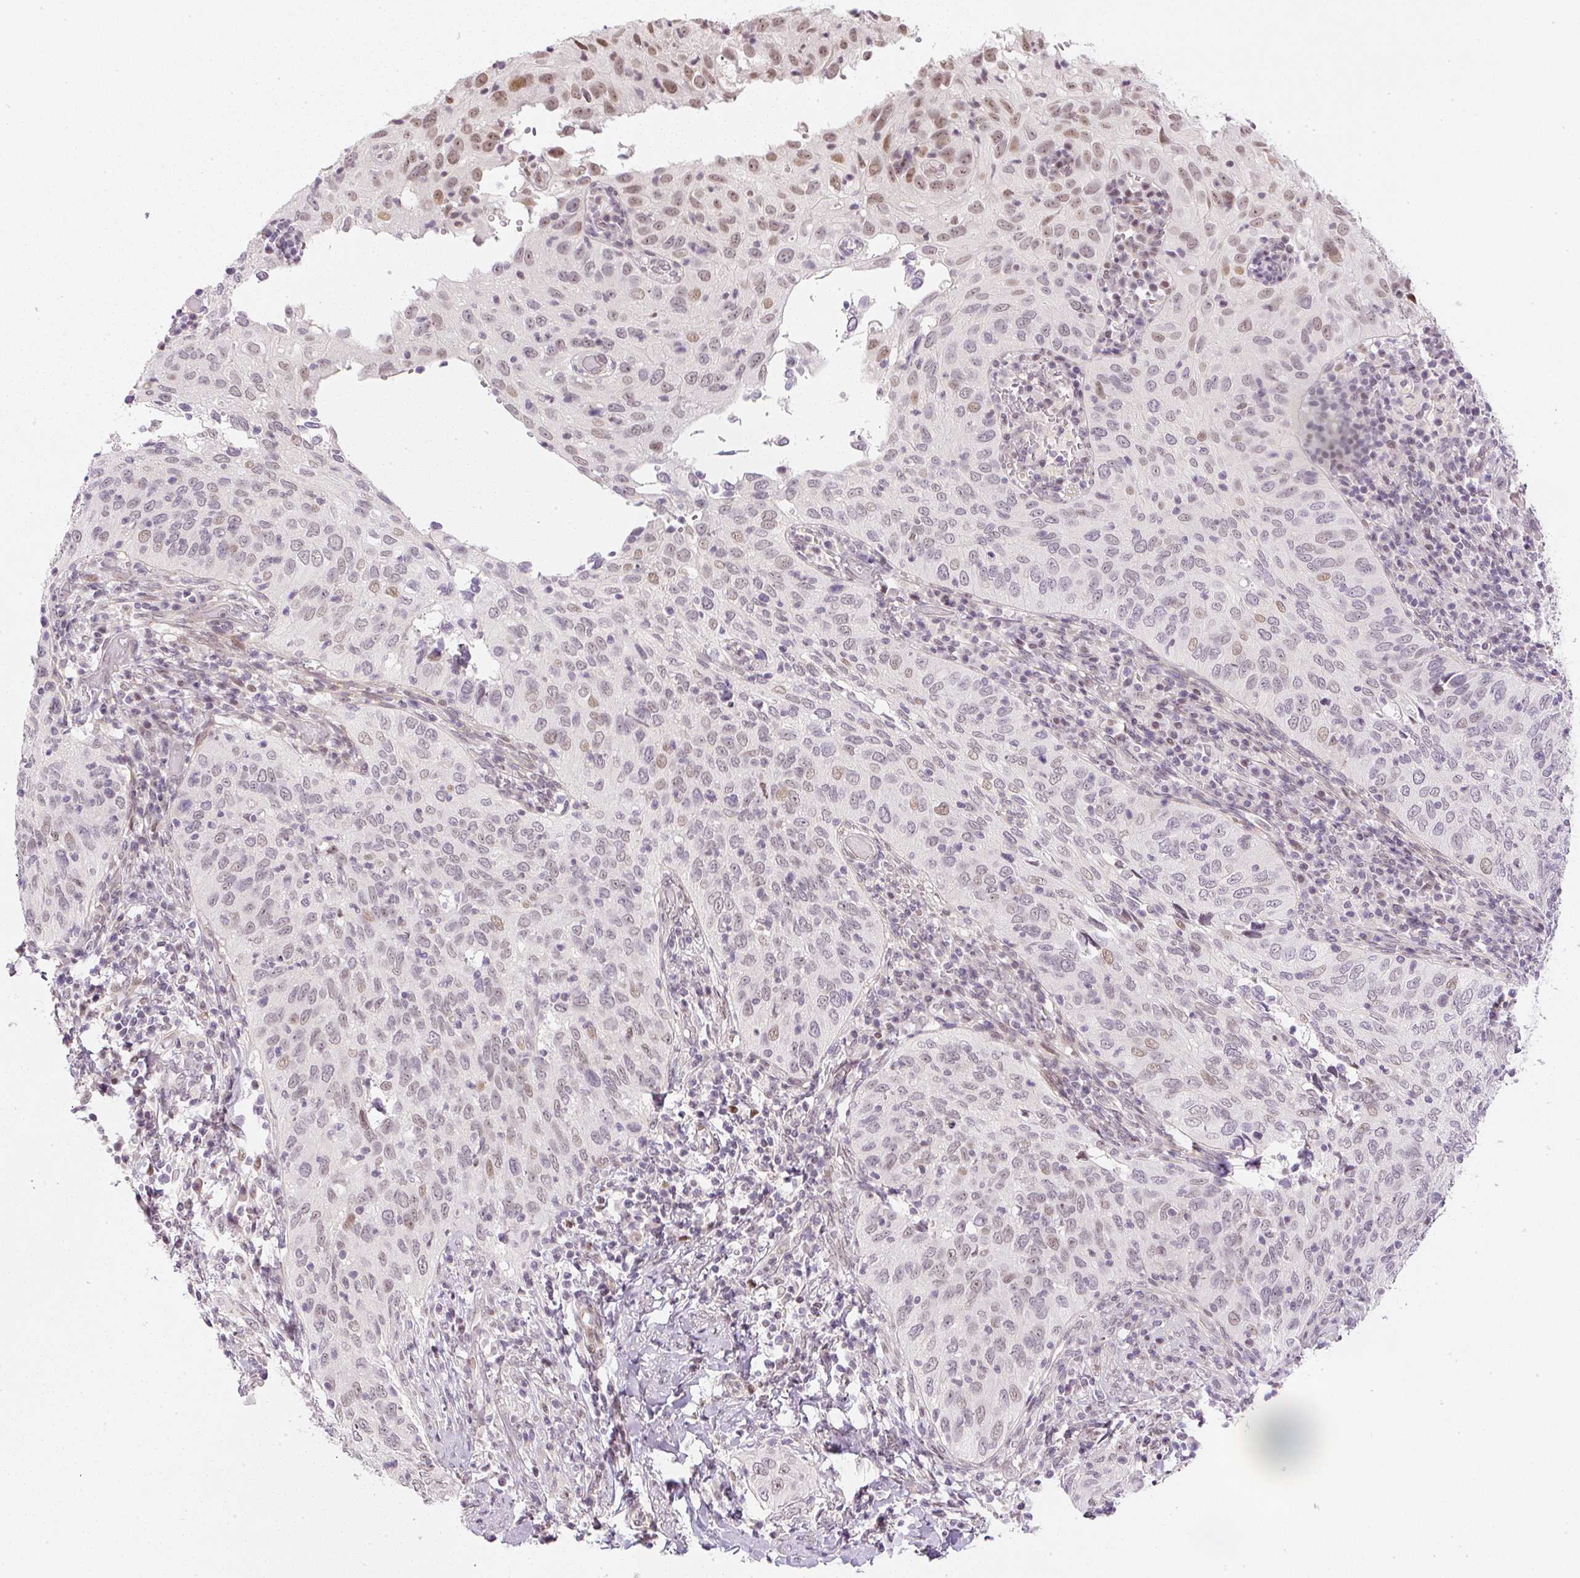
{"staining": {"intensity": "weak", "quantity": "25%-75%", "location": "nuclear"}, "tissue": "cervical cancer", "cell_type": "Tumor cells", "image_type": "cancer", "snomed": [{"axis": "morphology", "description": "Squamous cell carcinoma, NOS"}, {"axis": "topography", "description": "Cervix"}], "caption": "Protein expression analysis of human cervical squamous cell carcinoma reveals weak nuclear staining in about 25%-75% of tumor cells.", "gene": "DPPA4", "patient": {"sex": "female", "age": 52}}